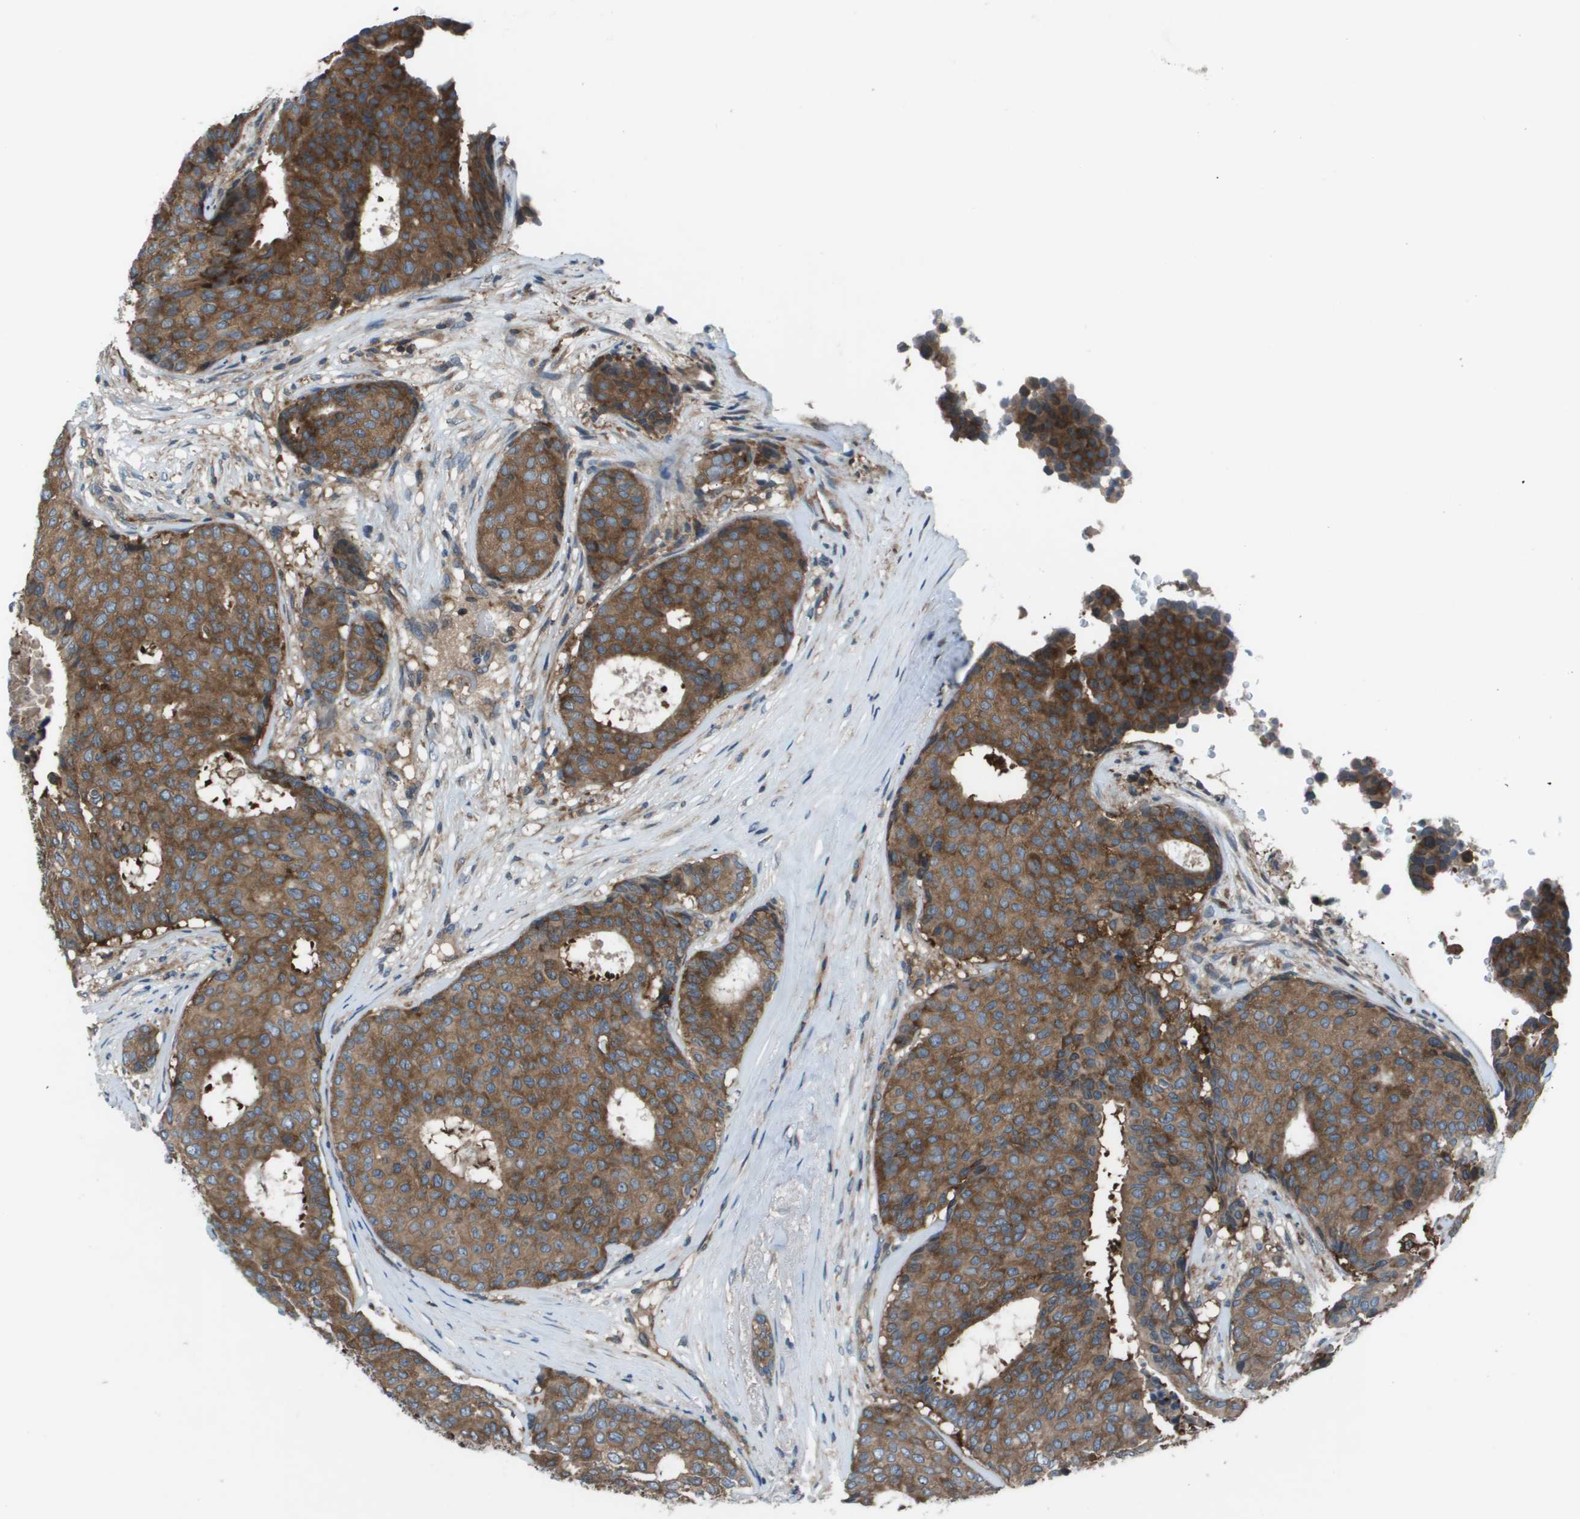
{"staining": {"intensity": "strong", "quantity": ">75%", "location": "cytoplasmic/membranous"}, "tissue": "breast cancer", "cell_type": "Tumor cells", "image_type": "cancer", "snomed": [{"axis": "morphology", "description": "Duct carcinoma"}, {"axis": "topography", "description": "Breast"}], "caption": "A high-resolution histopathology image shows IHC staining of breast cancer, which demonstrates strong cytoplasmic/membranous expression in about >75% of tumor cells. (DAB (3,3'-diaminobenzidine) IHC, brown staining for protein, blue staining for nuclei).", "gene": "EIF3B", "patient": {"sex": "female", "age": 75}}